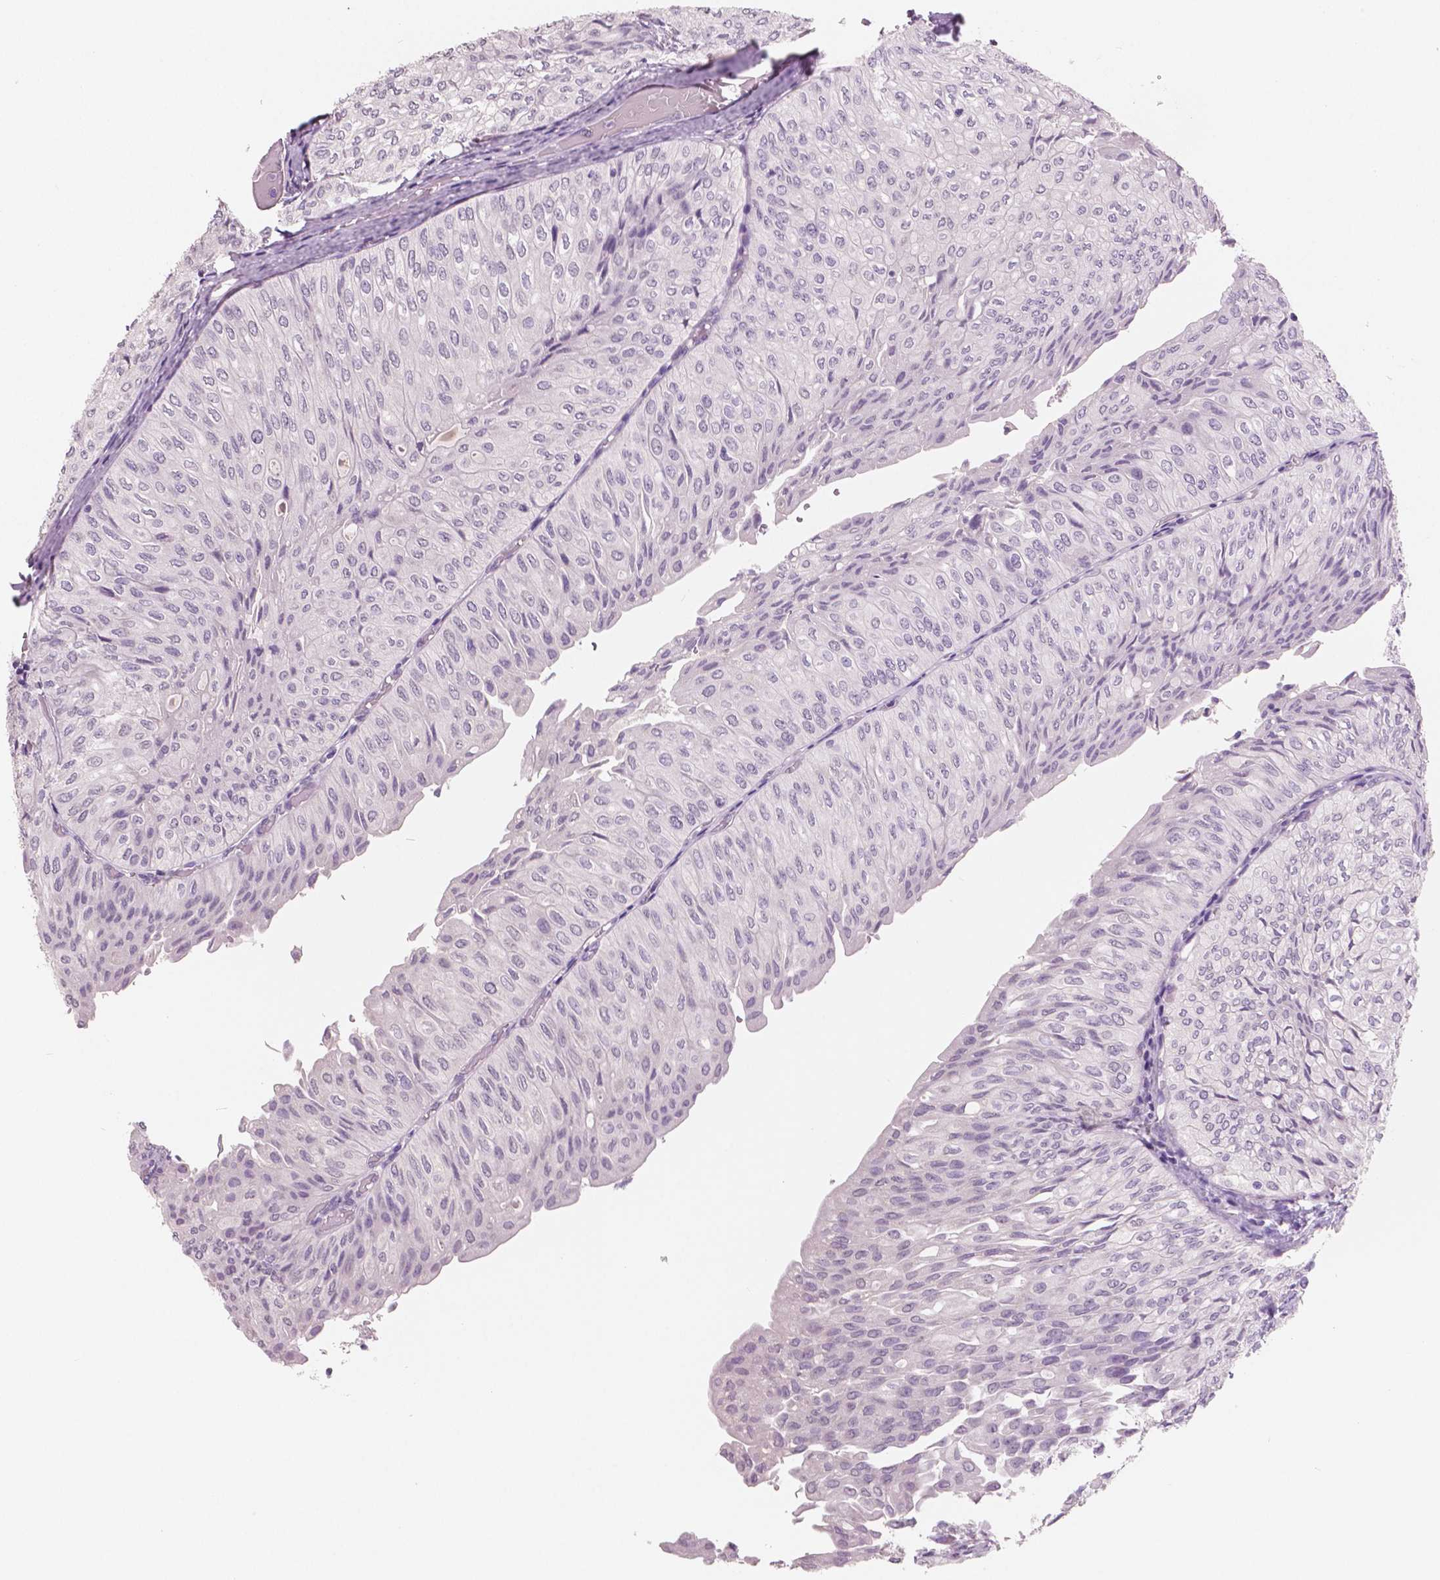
{"staining": {"intensity": "negative", "quantity": "none", "location": "none"}, "tissue": "urothelial cancer", "cell_type": "Tumor cells", "image_type": "cancer", "snomed": [{"axis": "morphology", "description": "Urothelial carcinoma, NOS"}, {"axis": "topography", "description": "Urinary bladder"}], "caption": "Transitional cell carcinoma was stained to show a protein in brown. There is no significant positivity in tumor cells.", "gene": "NECAB2", "patient": {"sex": "male", "age": 62}}